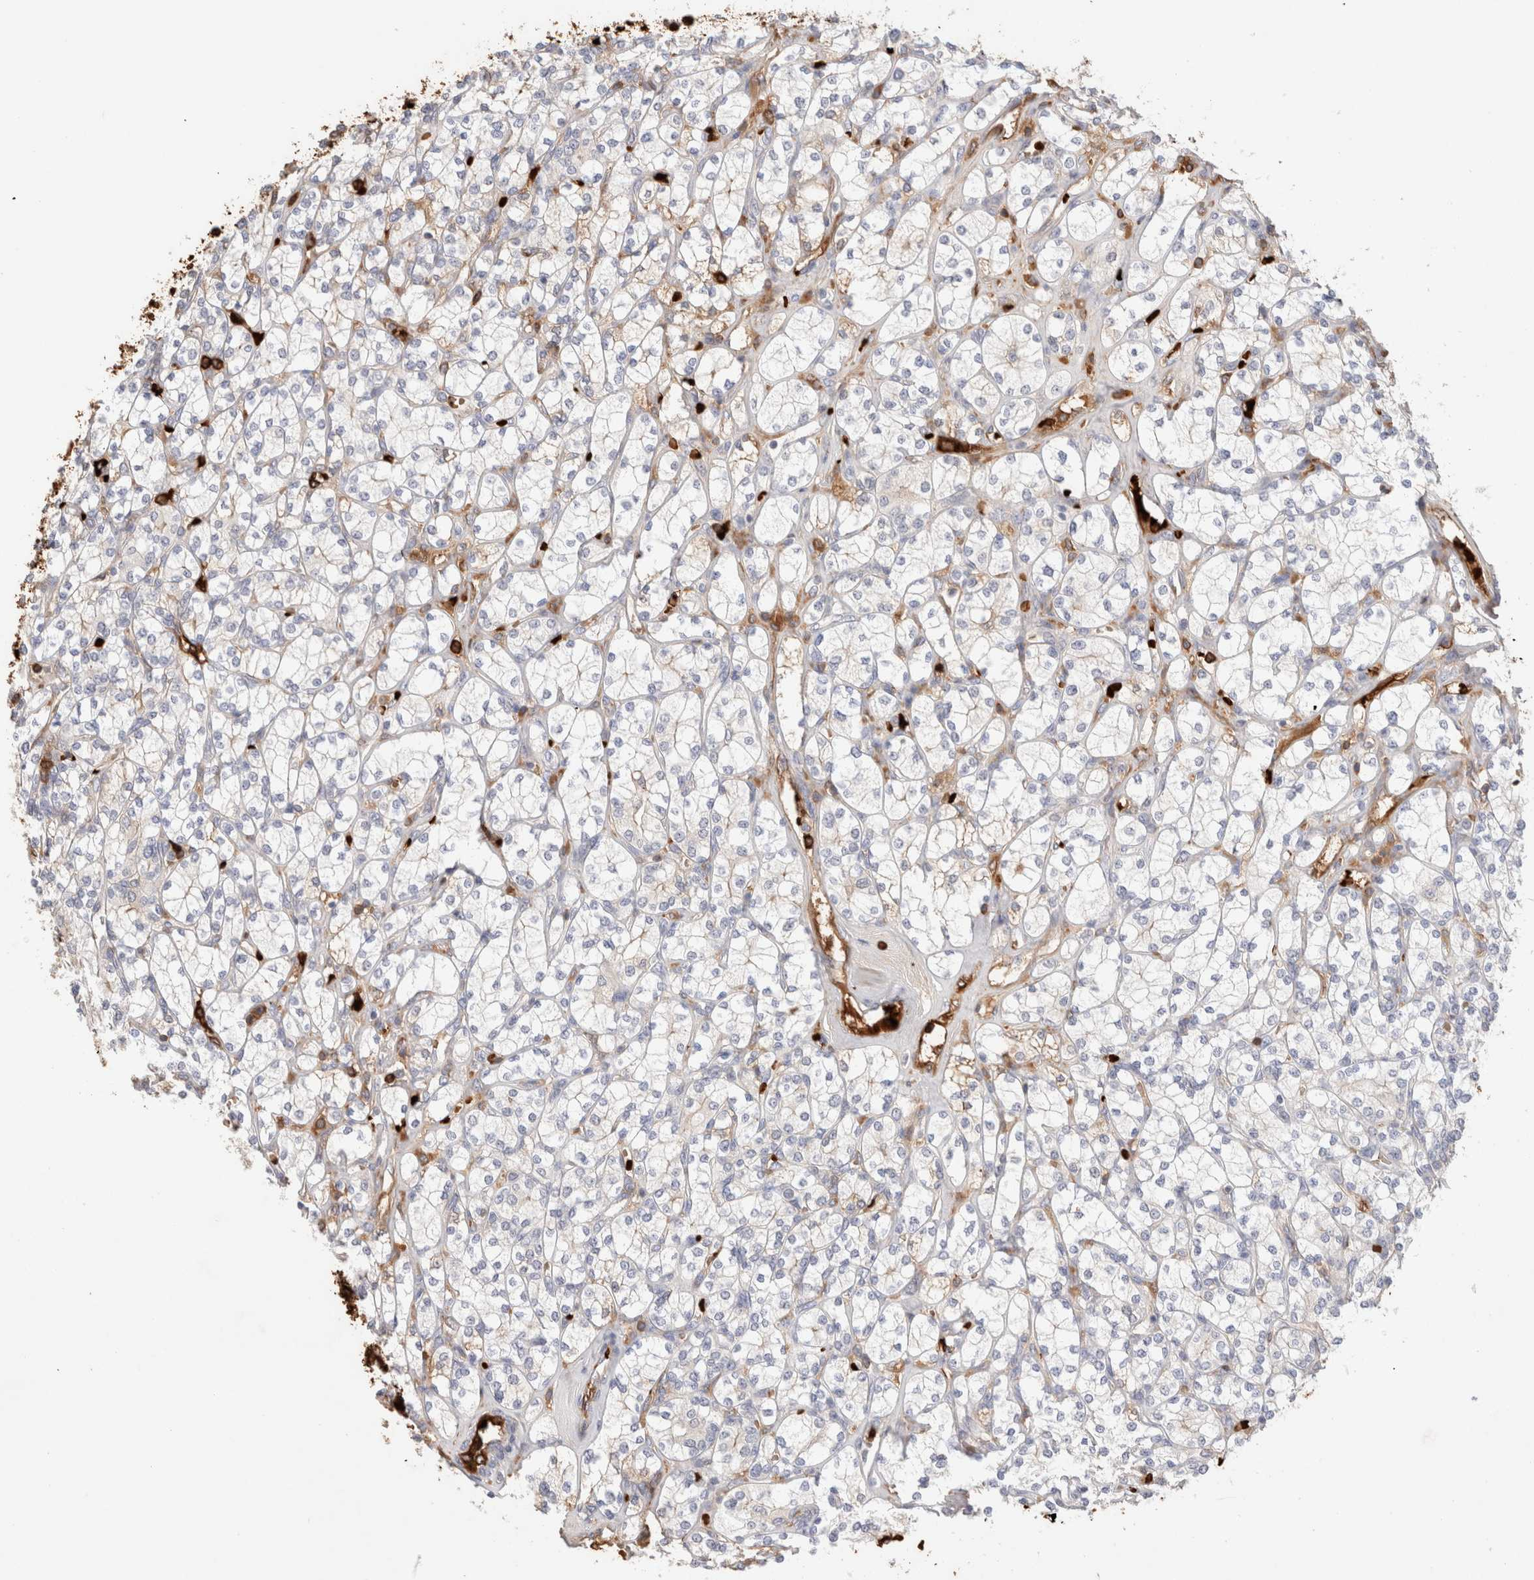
{"staining": {"intensity": "negative", "quantity": "none", "location": "none"}, "tissue": "renal cancer", "cell_type": "Tumor cells", "image_type": "cancer", "snomed": [{"axis": "morphology", "description": "Adenocarcinoma, NOS"}, {"axis": "topography", "description": "Kidney"}], "caption": "A histopathology image of renal cancer (adenocarcinoma) stained for a protein displays no brown staining in tumor cells.", "gene": "MST1", "patient": {"sex": "male", "age": 77}}